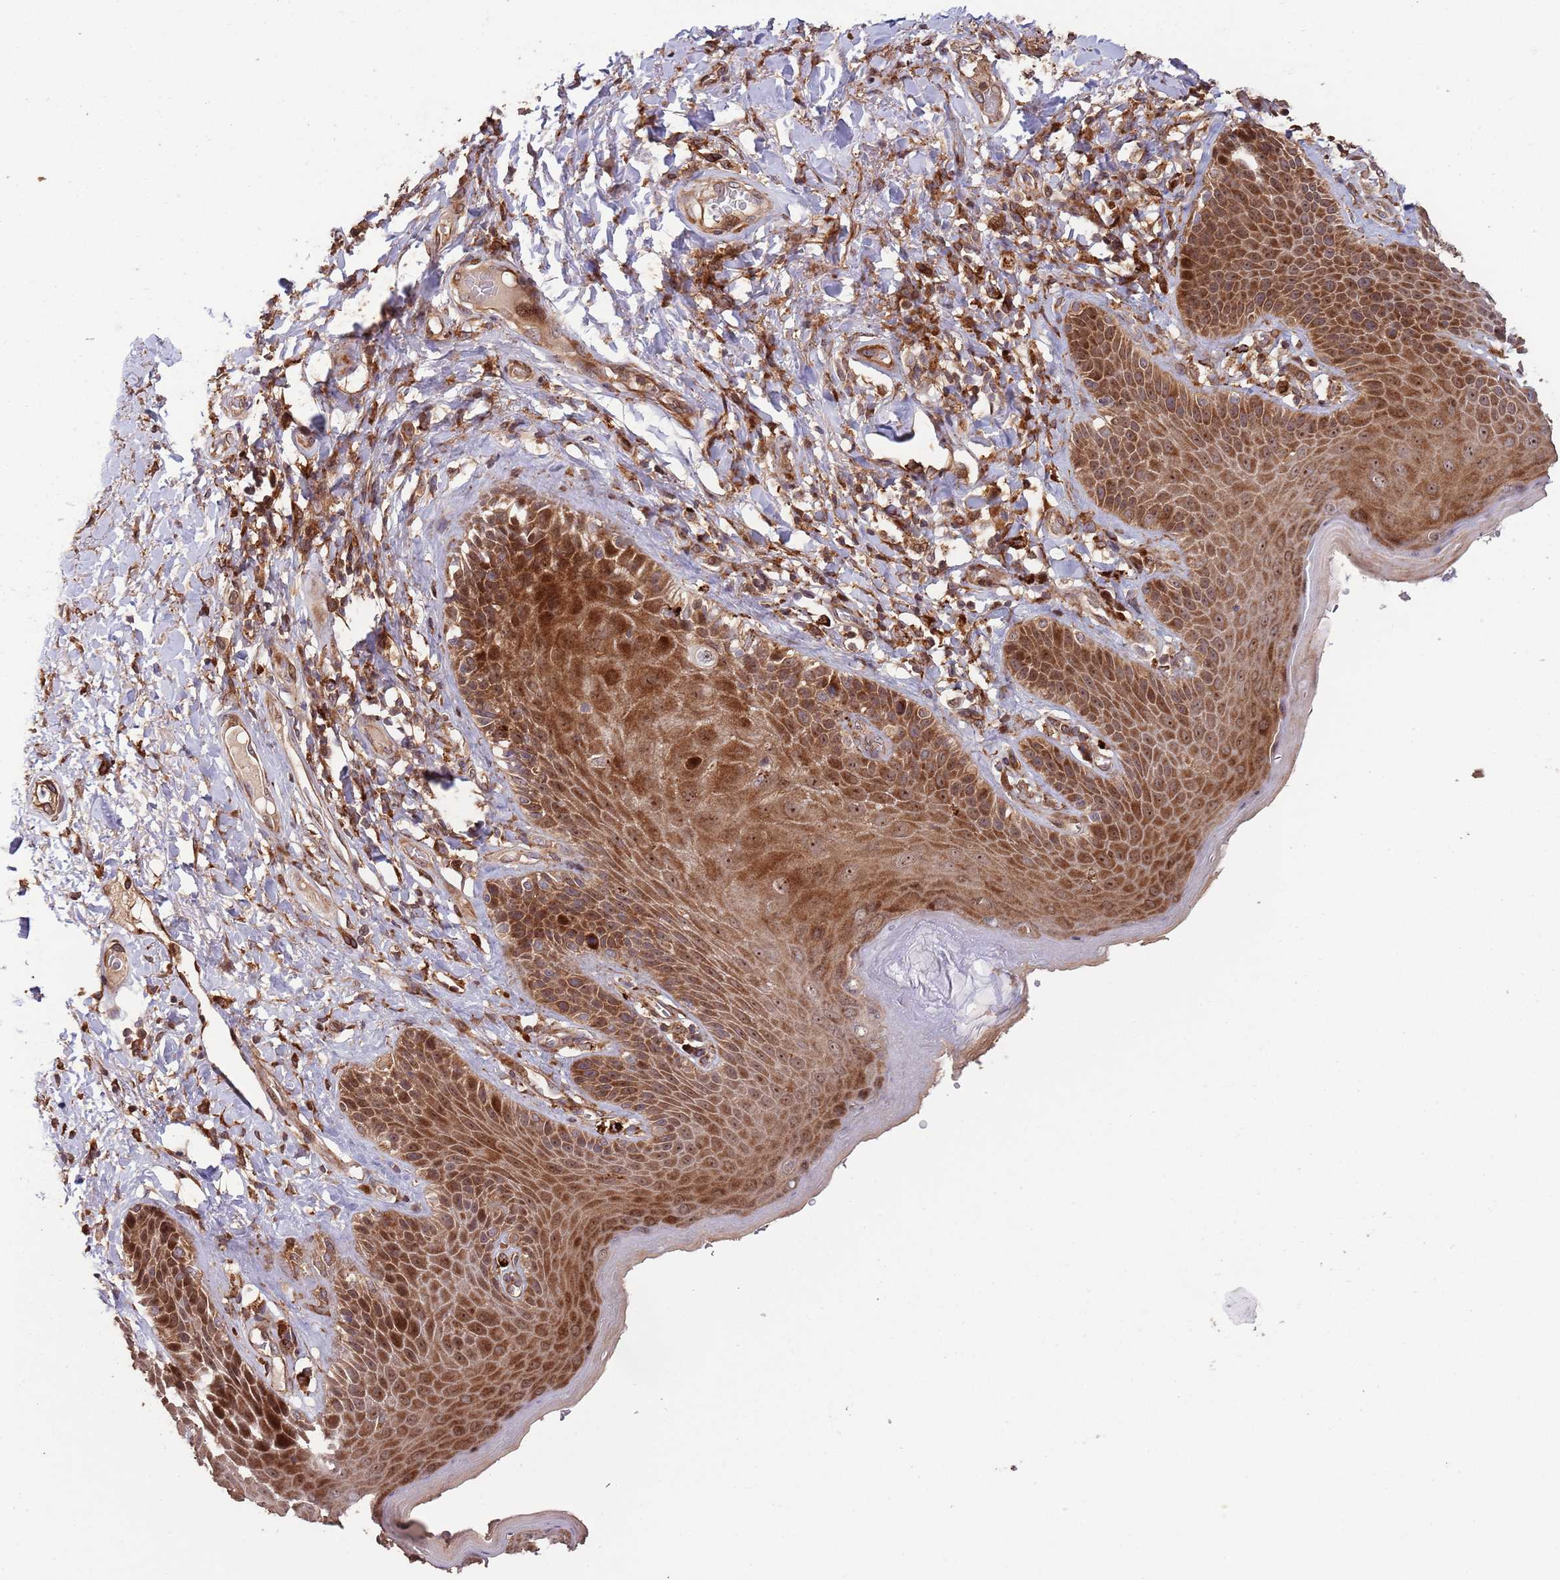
{"staining": {"intensity": "strong", "quantity": ">75%", "location": "cytoplasmic/membranous,nuclear"}, "tissue": "skin", "cell_type": "Epidermal cells", "image_type": "normal", "snomed": [{"axis": "morphology", "description": "Normal tissue, NOS"}, {"axis": "topography", "description": "Anal"}], "caption": "Human skin stained for a protein (brown) displays strong cytoplasmic/membranous,nuclear positive expression in about >75% of epidermal cells.", "gene": "ZNF428", "patient": {"sex": "female", "age": 89}}